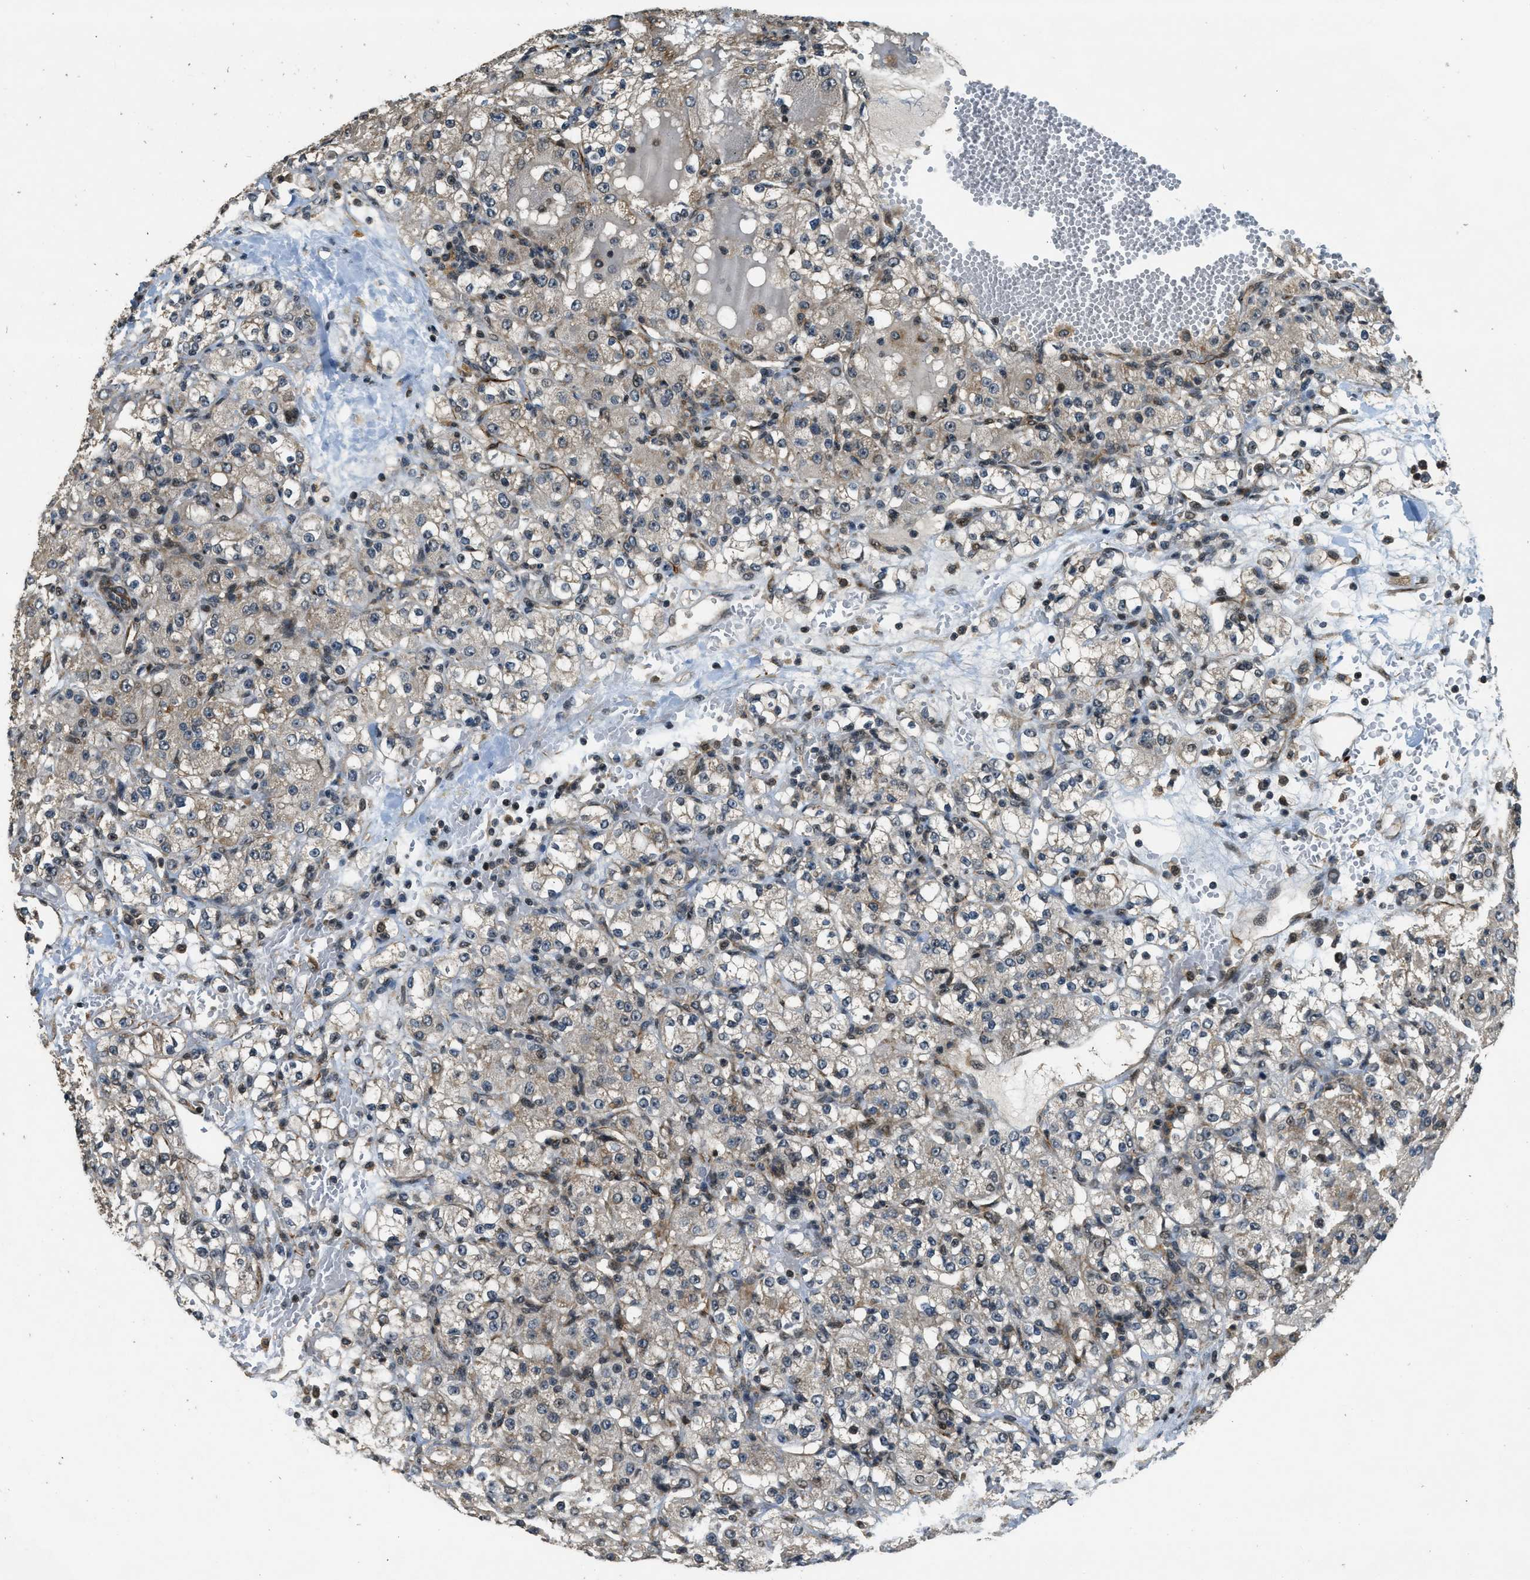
{"staining": {"intensity": "weak", "quantity": "<25%", "location": "cytoplasmic/membranous"}, "tissue": "renal cancer", "cell_type": "Tumor cells", "image_type": "cancer", "snomed": [{"axis": "morphology", "description": "Normal tissue, NOS"}, {"axis": "morphology", "description": "Adenocarcinoma, NOS"}, {"axis": "topography", "description": "Kidney"}], "caption": "Tumor cells are negative for brown protein staining in adenocarcinoma (renal).", "gene": "MED21", "patient": {"sex": "male", "age": 61}}